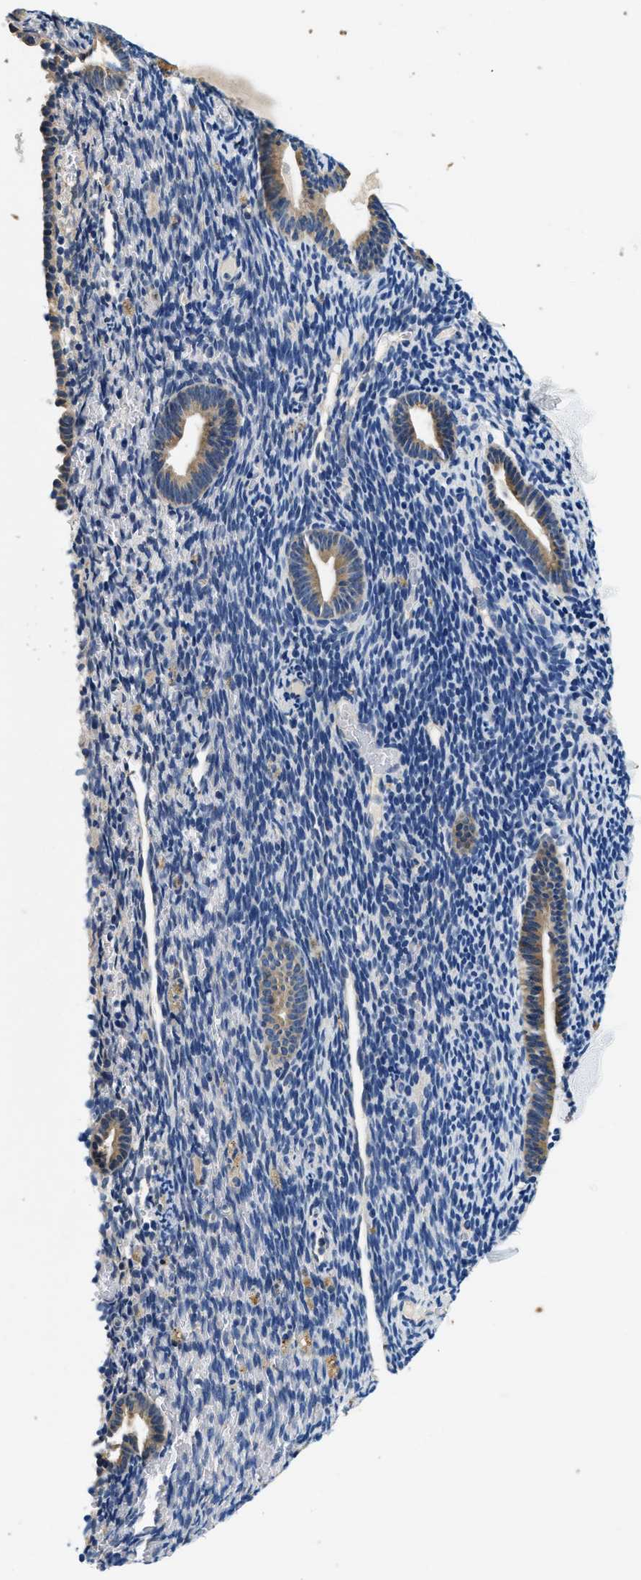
{"staining": {"intensity": "negative", "quantity": "none", "location": "none"}, "tissue": "endometrium", "cell_type": "Cells in endometrial stroma", "image_type": "normal", "snomed": [{"axis": "morphology", "description": "Normal tissue, NOS"}, {"axis": "topography", "description": "Endometrium"}], "caption": "IHC histopathology image of benign endometrium: human endometrium stained with DAB (3,3'-diaminobenzidine) reveals no significant protein expression in cells in endometrial stroma.", "gene": "ALDH3A2", "patient": {"sex": "female", "age": 51}}